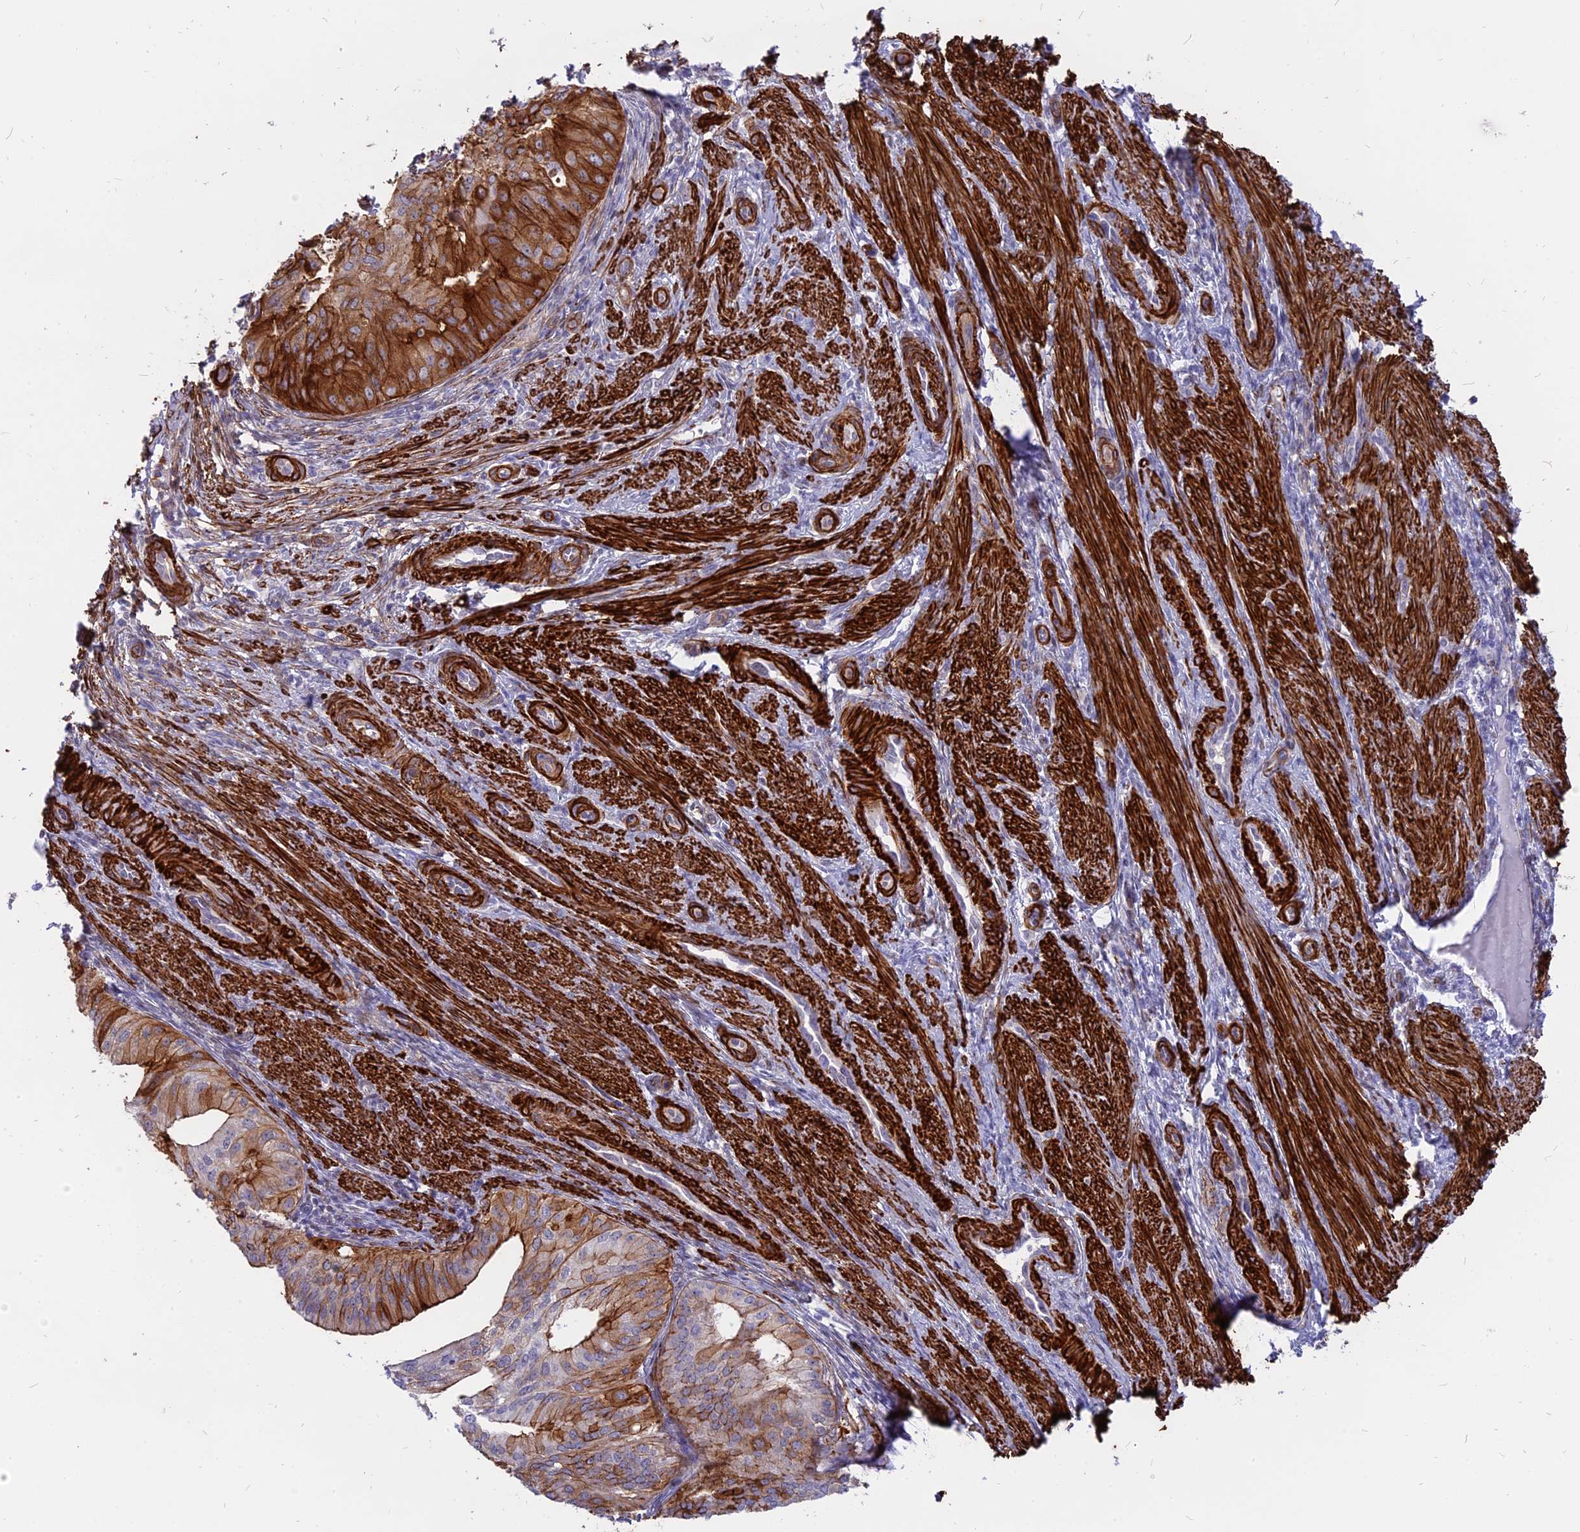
{"staining": {"intensity": "strong", "quantity": "<25%", "location": "cytoplasmic/membranous"}, "tissue": "endometrial cancer", "cell_type": "Tumor cells", "image_type": "cancer", "snomed": [{"axis": "morphology", "description": "Adenocarcinoma, NOS"}, {"axis": "topography", "description": "Endometrium"}], "caption": "IHC (DAB (3,3'-diaminobenzidine)) staining of human adenocarcinoma (endometrial) shows strong cytoplasmic/membranous protein positivity in approximately <25% of tumor cells. (Stains: DAB in brown, nuclei in blue, Microscopy: brightfield microscopy at high magnification).", "gene": "CENPV", "patient": {"sex": "female", "age": 50}}